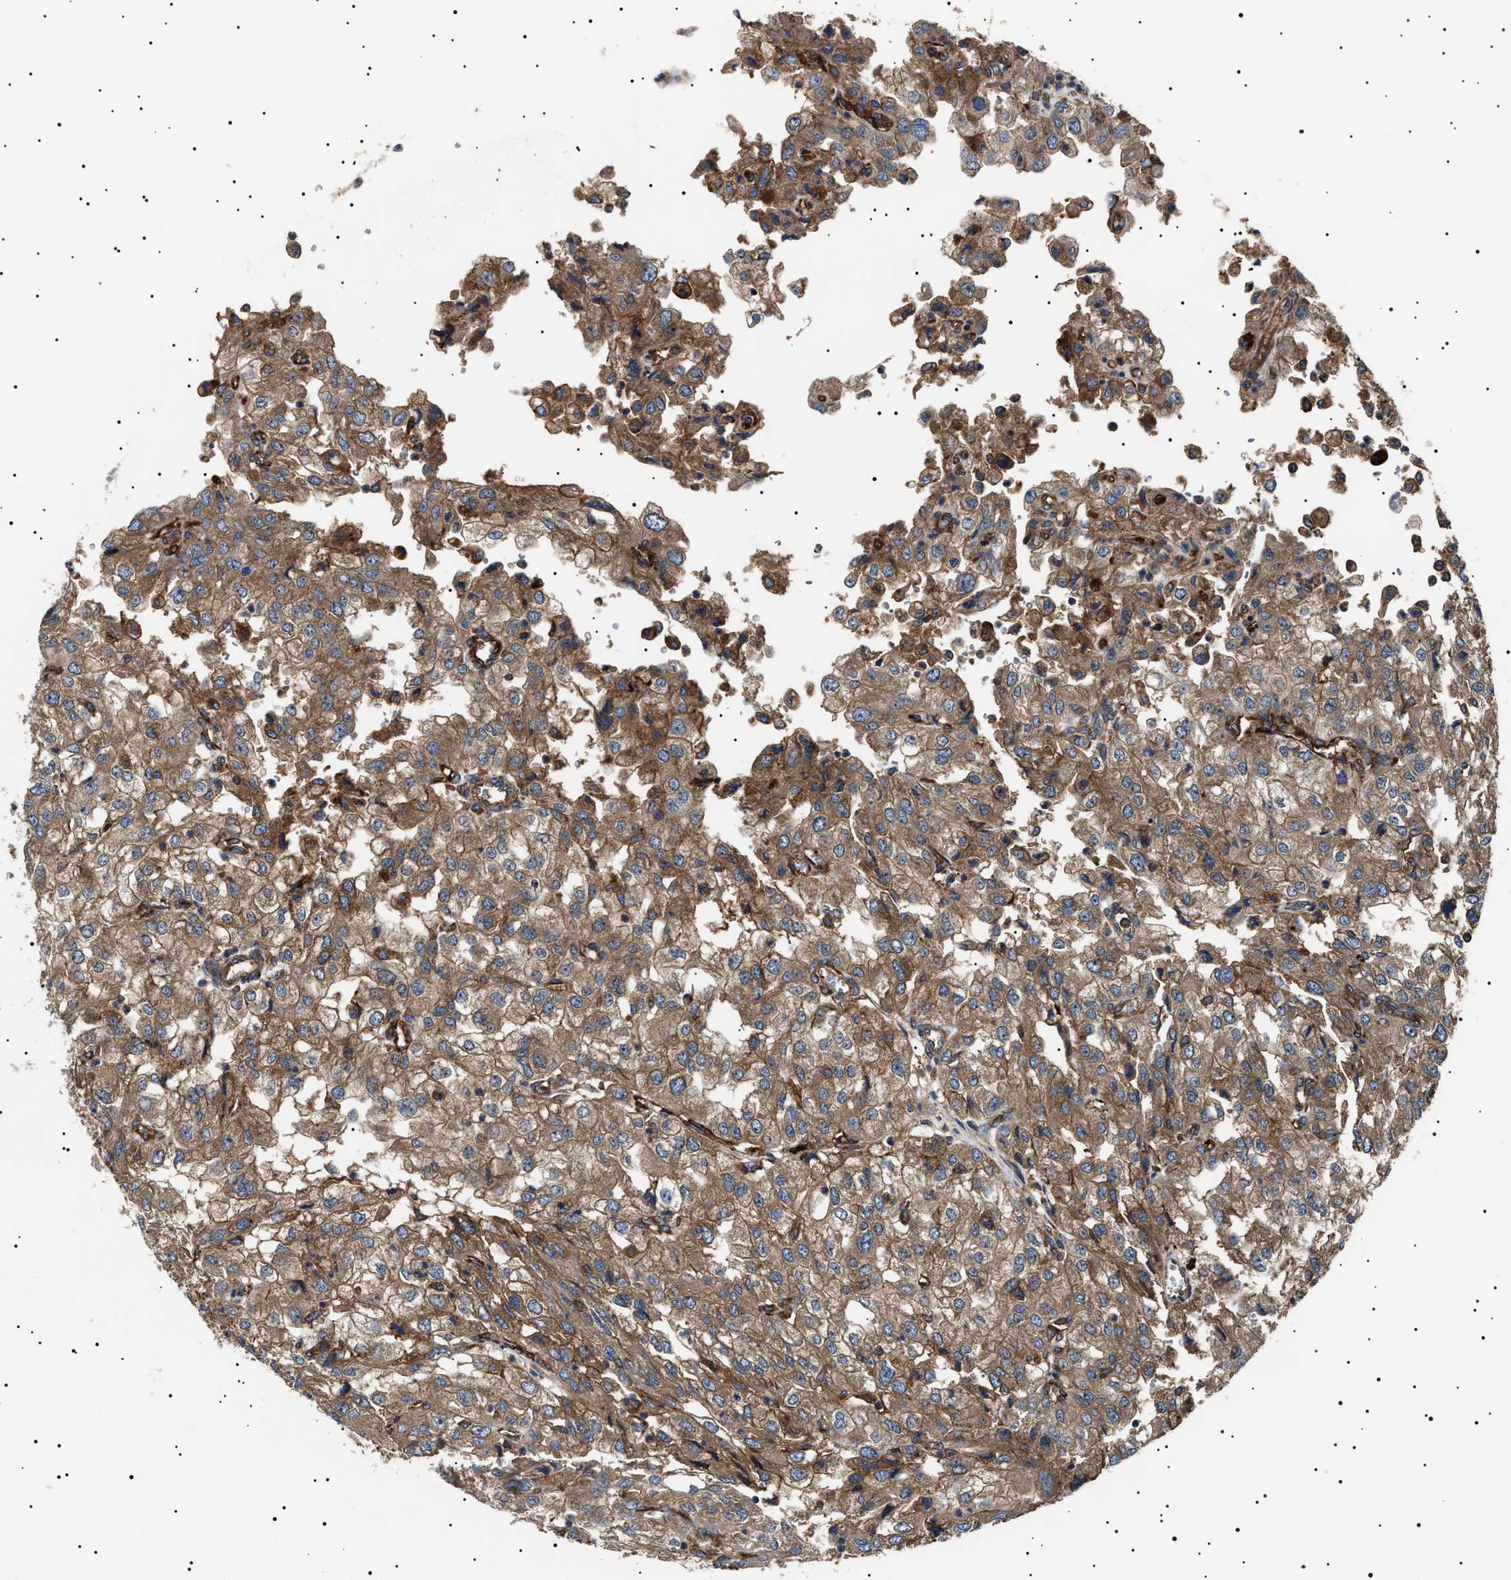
{"staining": {"intensity": "moderate", "quantity": ">75%", "location": "cytoplasmic/membranous"}, "tissue": "renal cancer", "cell_type": "Tumor cells", "image_type": "cancer", "snomed": [{"axis": "morphology", "description": "Adenocarcinoma, NOS"}, {"axis": "topography", "description": "Kidney"}], "caption": "Human renal cancer stained with a brown dye exhibits moderate cytoplasmic/membranous positive positivity in approximately >75% of tumor cells.", "gene": "TPP2", "patient": {"sex": "female", "age": 54}}